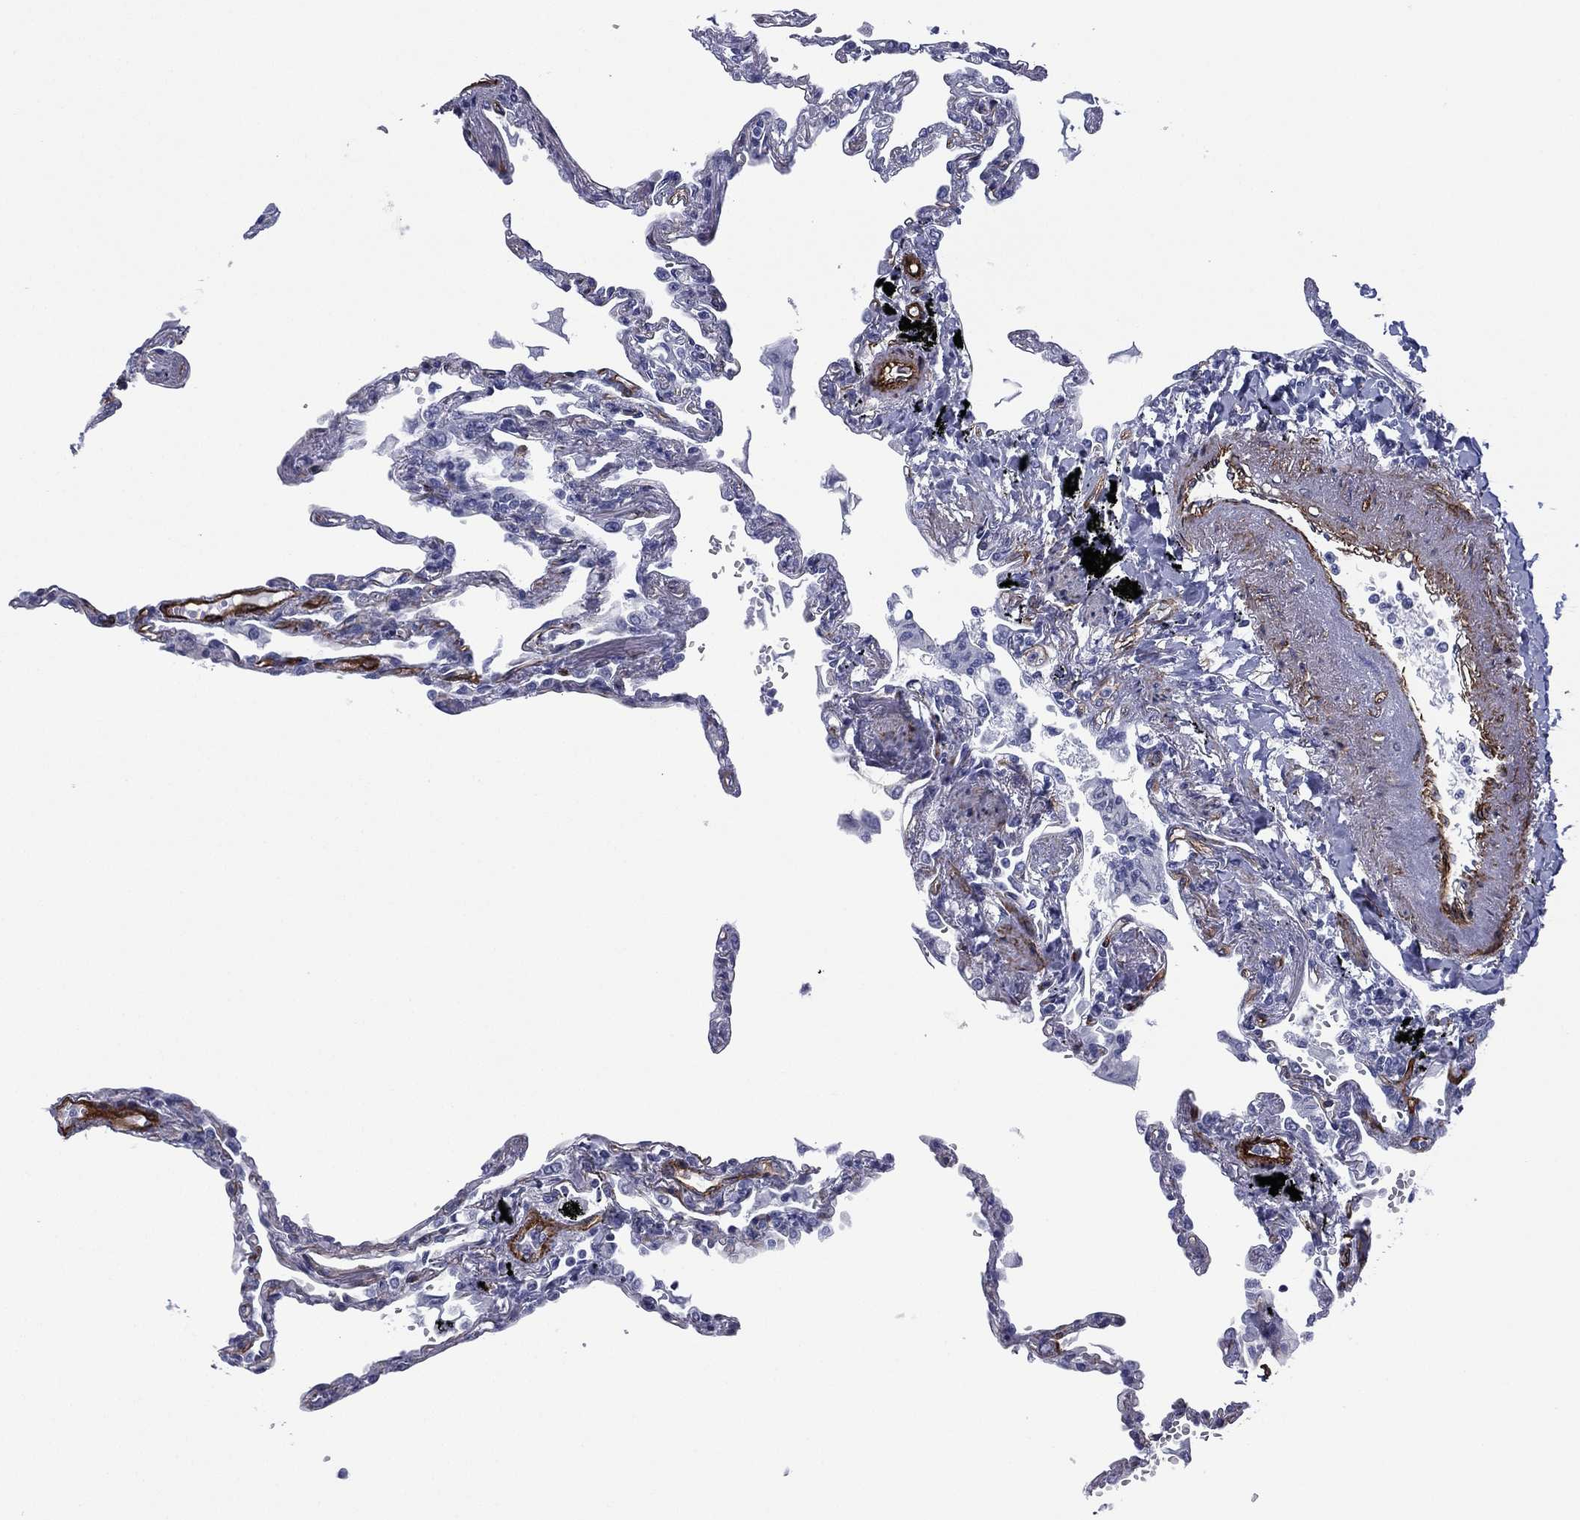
{"staining": {"intensity": "negative", "quantity": "none", "location": "none"}, "tissue": "lung", "cell_type": "Alveolar cells", "image_type": "normal", "snomed": [{"axis": "morphology", "description": "Normal tissue, NOS"}, {"axis": "topography", "description": "Lung"}], "caption": "Alveolar cells are negative for brown protein staining in normal lung. (Brightfield microscopy of DAB immunohistochemistry at high magnification).", "gene": "CAVIN3", "patient": {"sex": "male", "age": 78}}